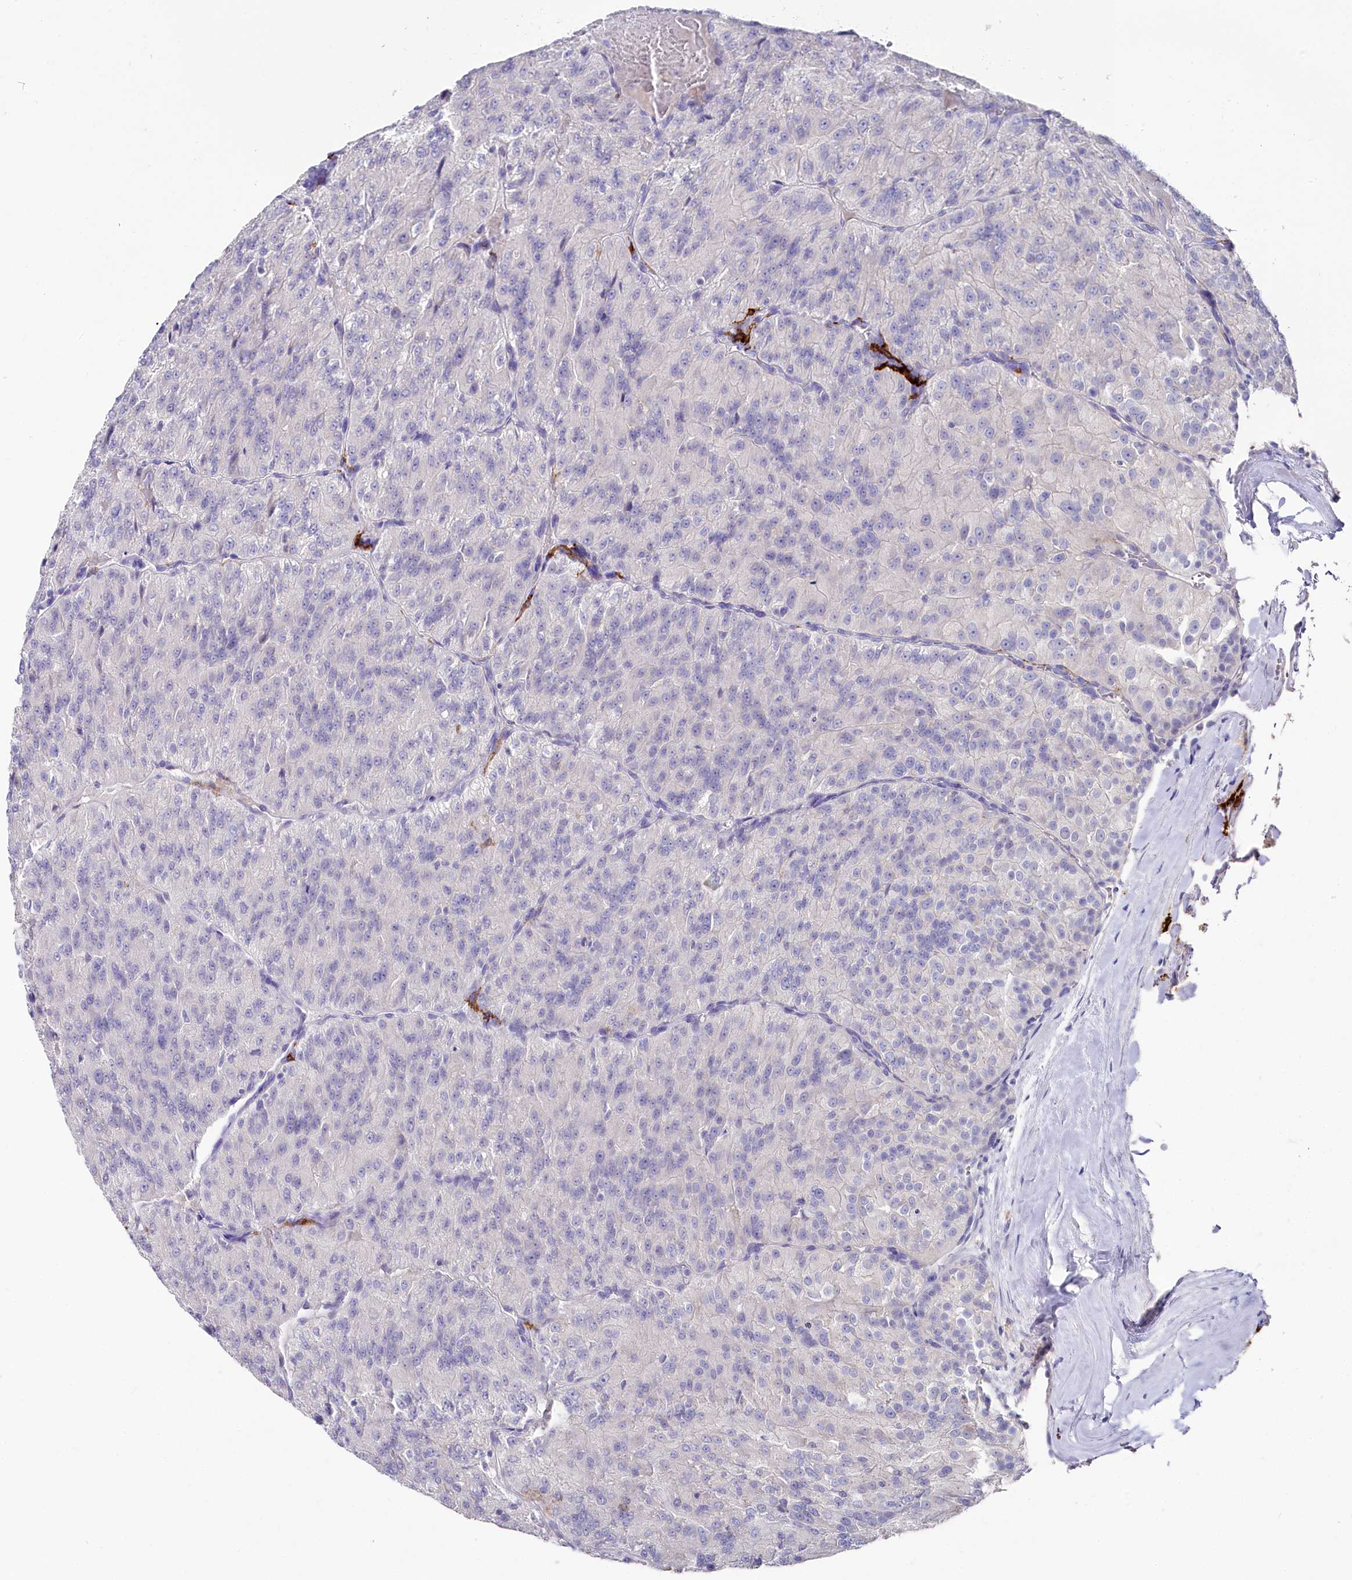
{"staining": {"intensity": "negative", "quantity": "none", "location": "none"}, "tissue": "renal cancer", "cell_type": "Tumor cells", "image_type": "cancer", "snomed": [{"axis": "morphology", "description": "Adenocarcinoma, NOS"}, {"axis": "topography", "description": "Kidney"}], "caption": "Tumor cells show no significant protein staining in renal cancer.", "gene": "CLEC4M", "patient": {"sex": "female", "age": 63}}